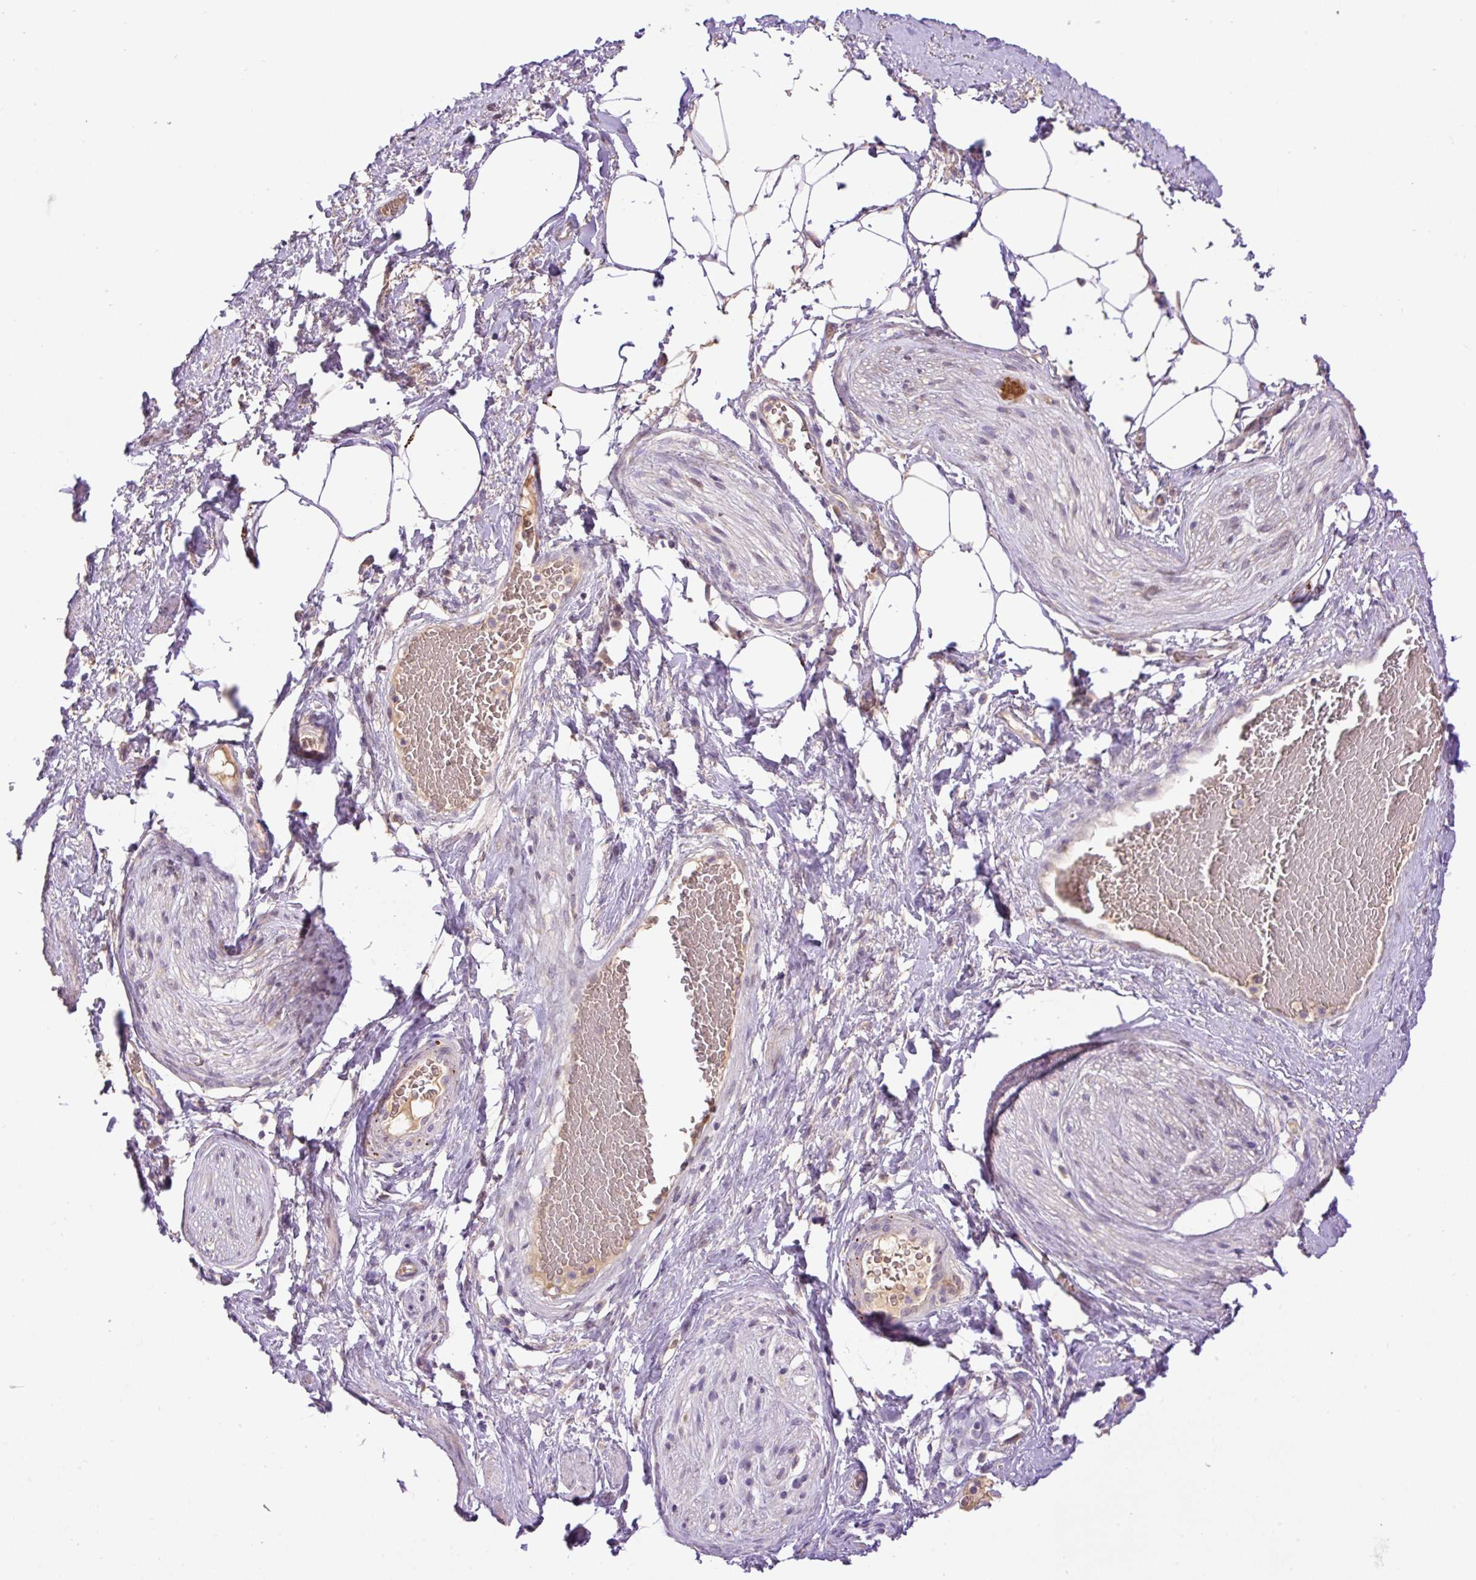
{"staining": {"intensity": "negative", "quantity": "none", "location": "none"}, "tissue": "adipose tissue", "cell_type": "Adipocytes", "image_type": "normal", "snomed": [{"axis": "morphology", "description": "Normal tissue, NOS"}, {"axis": "topography", "description": "Vagina"}, {"axis": "topography", "description": "Peripheral nerve tissue"}], "caption": "This micrograph is of normal adipose tissue stained with IHC to label a protein in brown with the nuclei are counter-stained blue. There is no positivity in adipocytes.", "gene": "HABP4", "patient": {"sex": "female", "age": 71}}